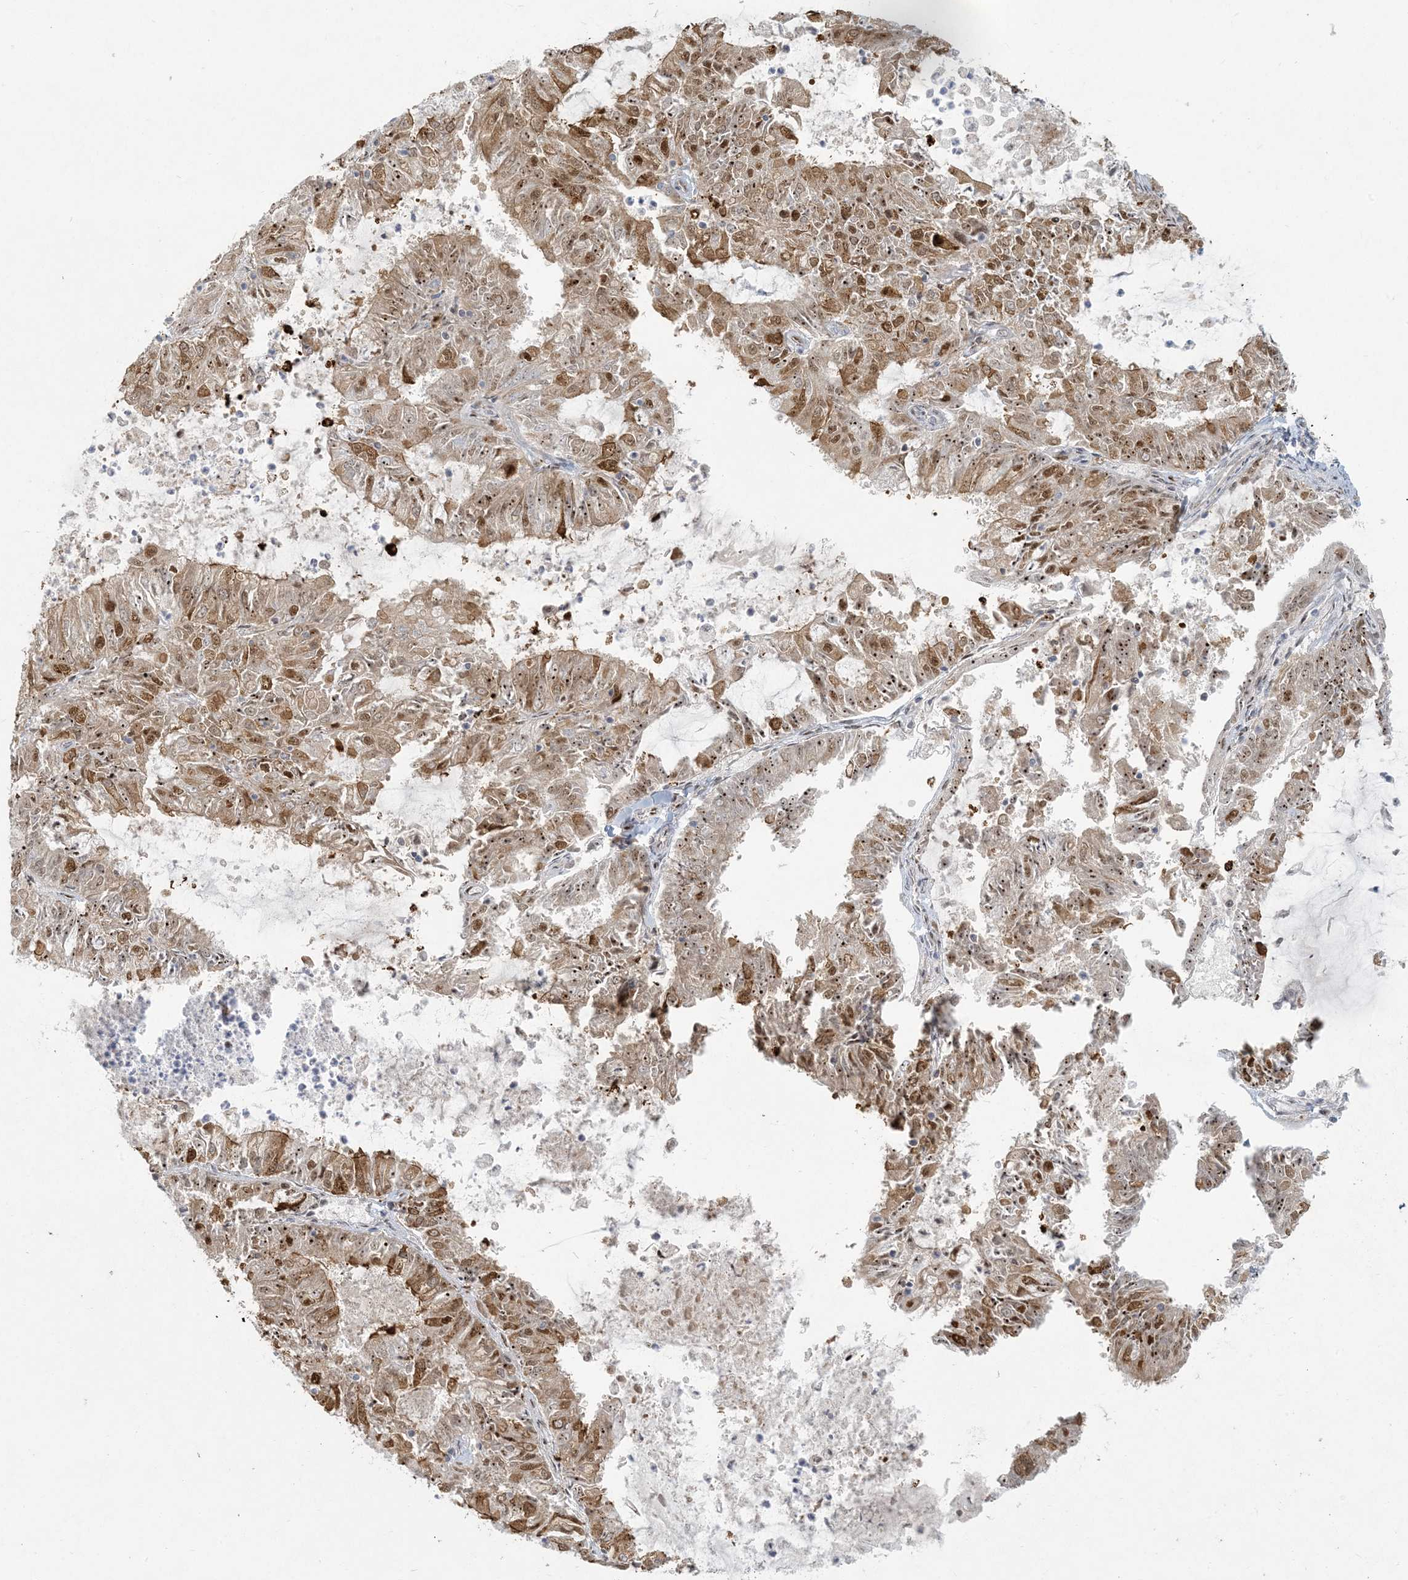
{"staining": {"intensity": "moderate", "quantity": ">75%", "location": "cytoplasmic/membranous,nuclear"}, "tissue": "endometrial cancer", "cell_type": "Tumor cells", "image_type": "cancer", "snomed": [{"axis": "morphology", "description": "Adenocarcinoma, NOS"}, {"axis": "topography", "description": "Endometrium"}], "caption": "Endometrial cancer (adenocarcinoma) stained with a protein marker exhibits moderate staining in tumor cells.", "gene": "BCORL1", "patient": {"sex": "female", "age": 57}}